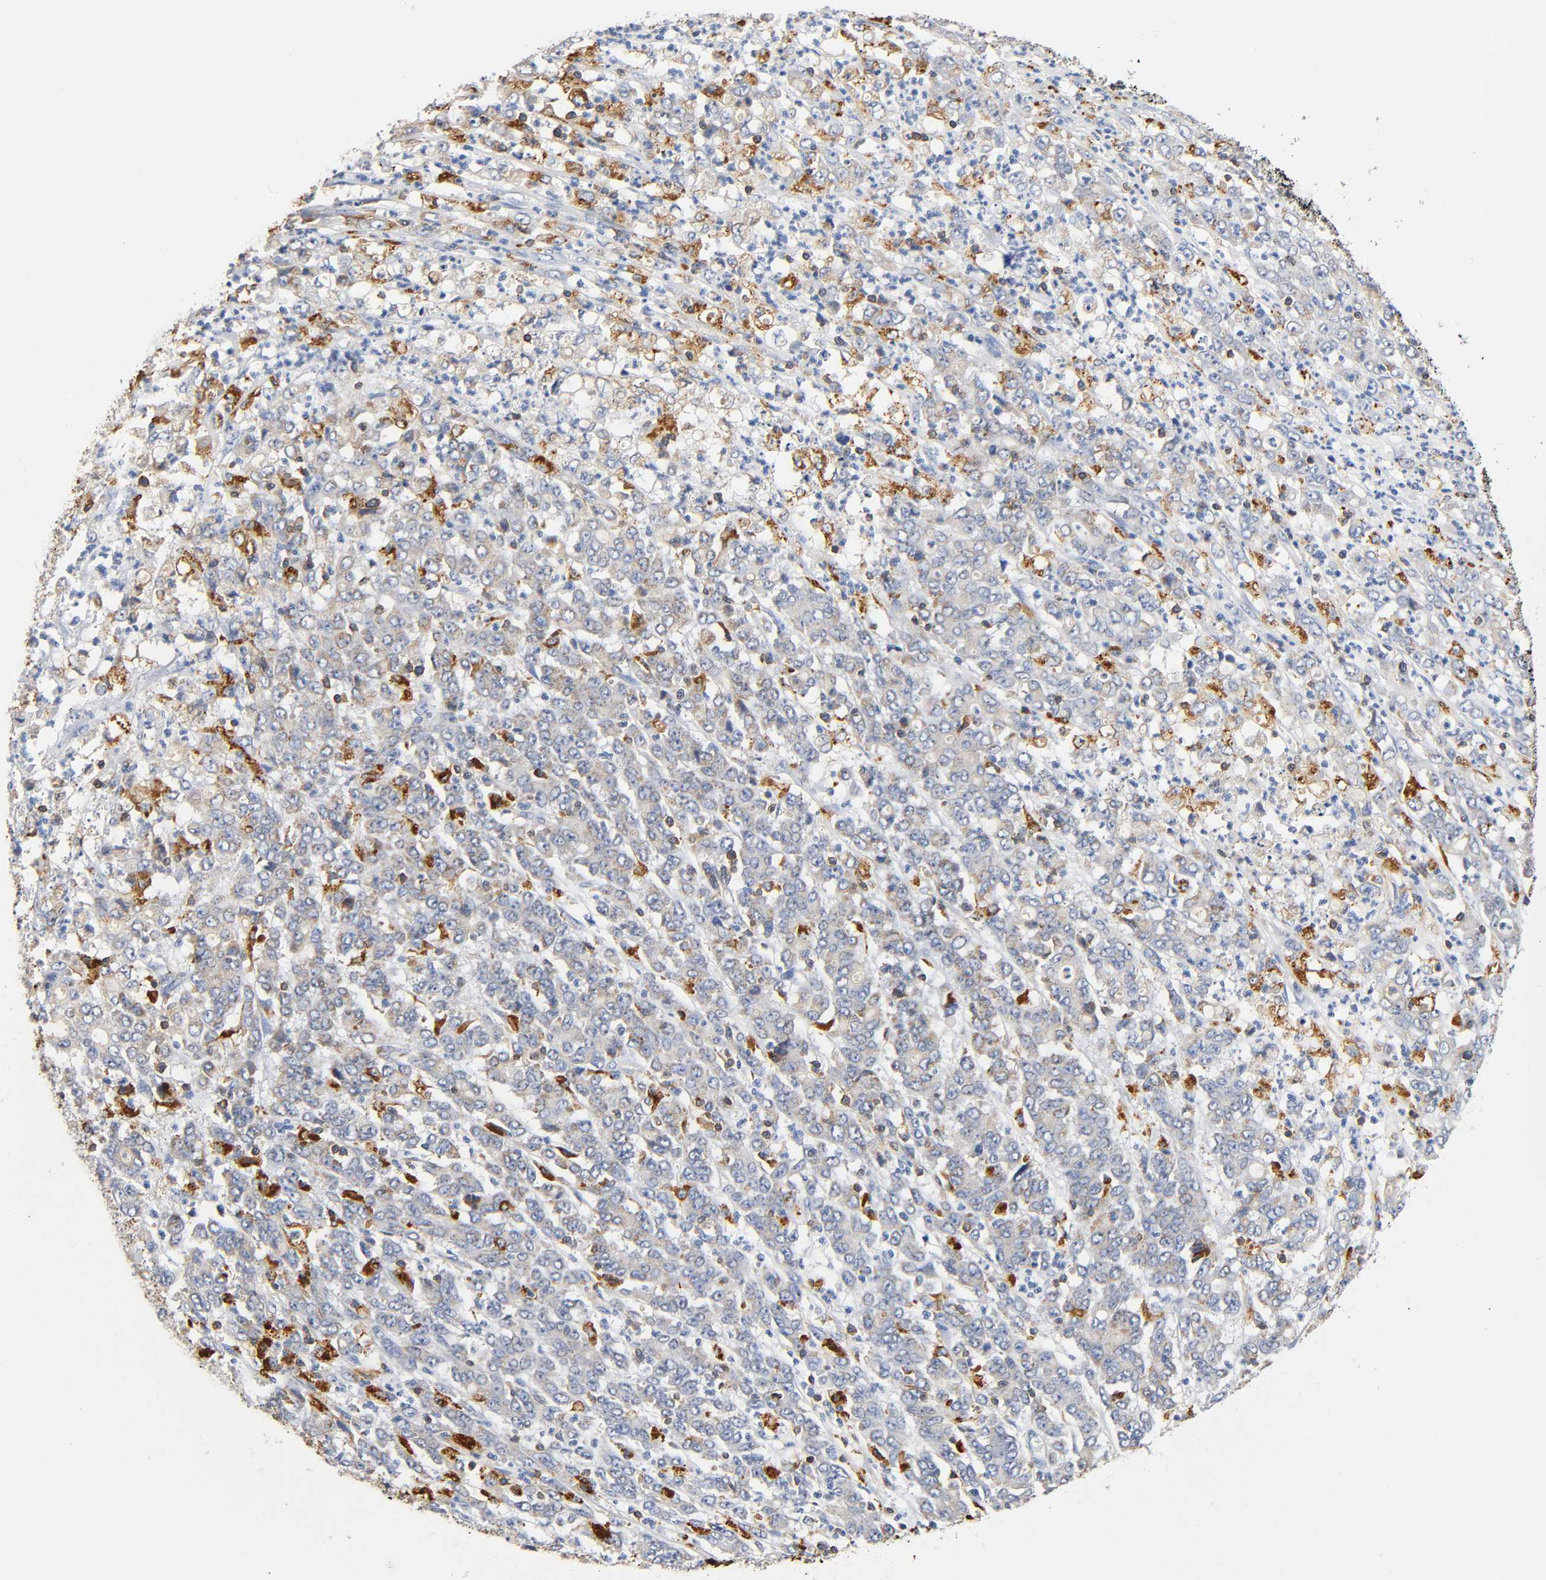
{"staining": {"intensity": "weak", "quantity": "<25%", "location": "cytoplasmic/membranous"}, "tissue": "stomach cancer", "cell_type": "Tumor cells", "image_type": "cancer", "snomed": [{"axis": "morphology", "description": "Adenocarcinoma, NOS"}, {"axis": "topography", "description": "Stomach, lower"}], "caption": "An image of human stomach cancer is negative for staining in tumor cells.", "gene": "UCKL1", "patient": {"sex": "female", "age": 71}}